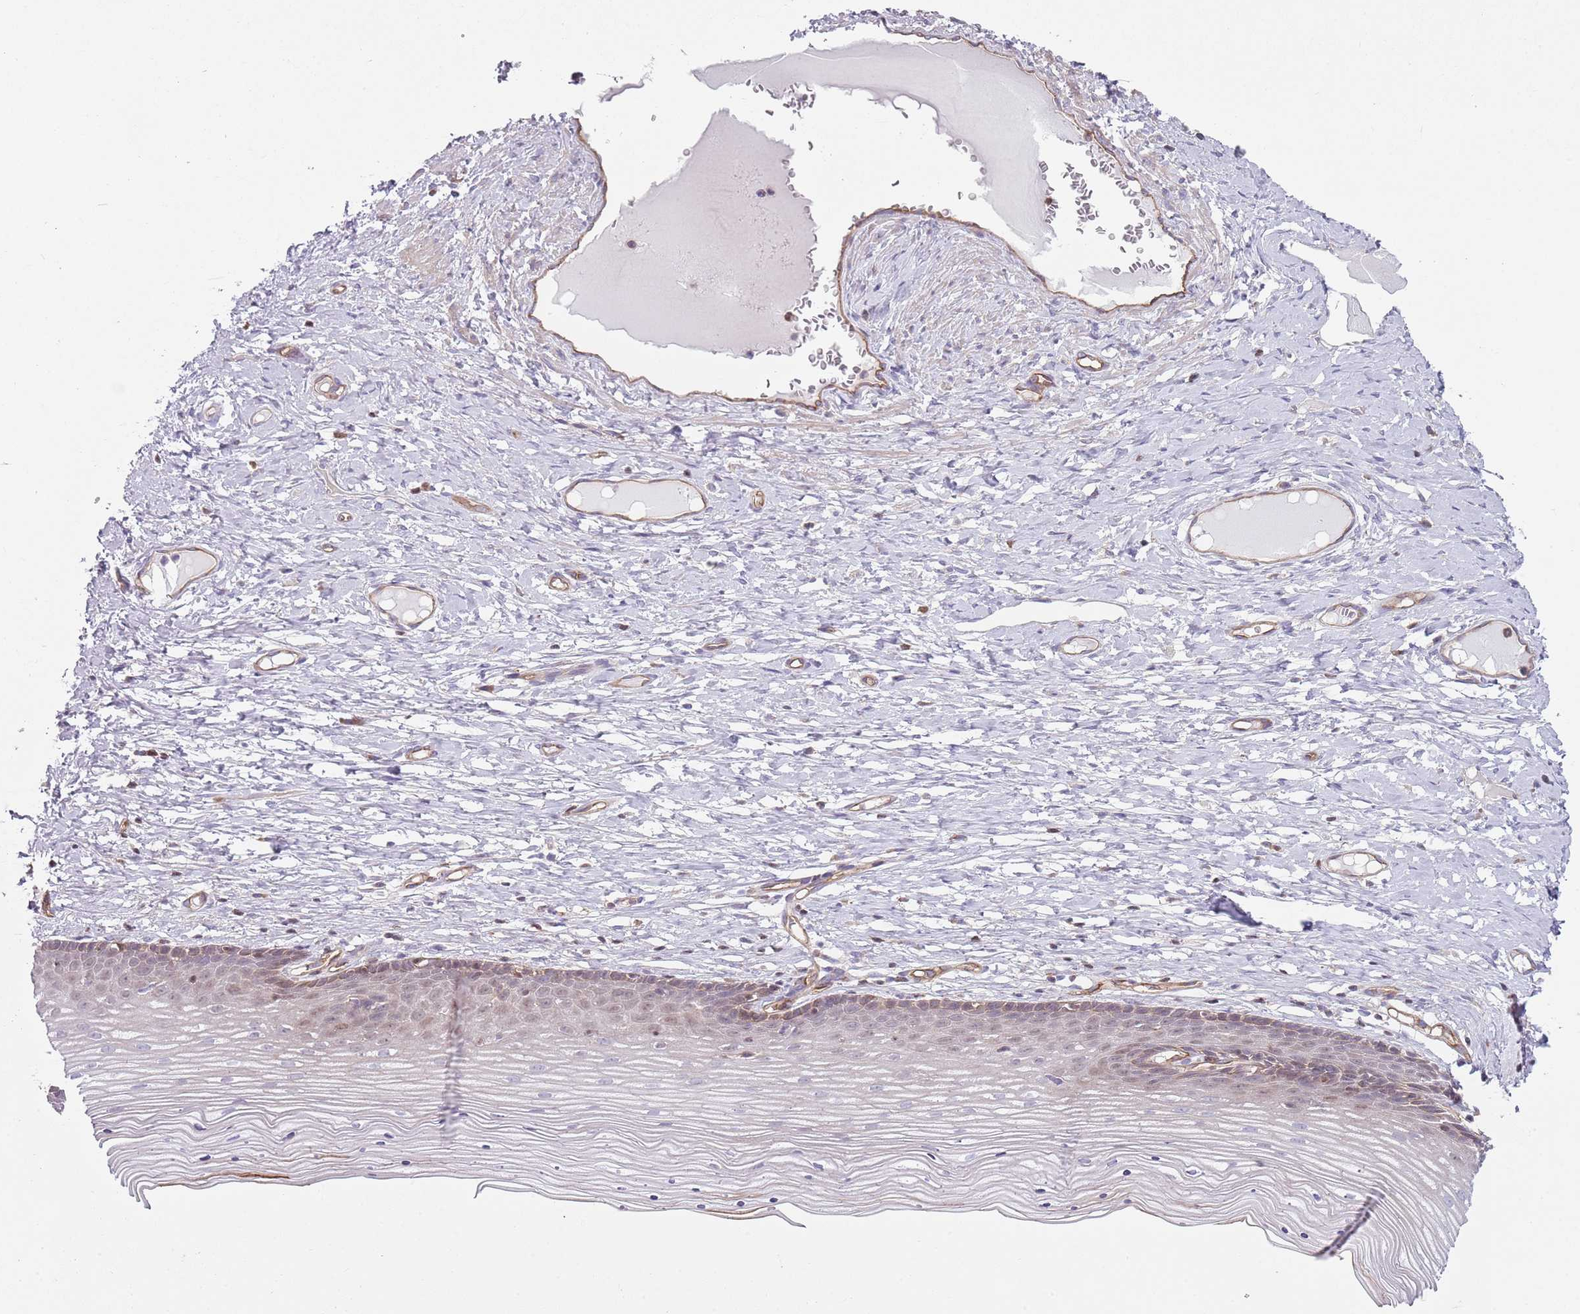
{"staining": {"intensity": "negative", "quantity": "none", "location": "none"}, "tissue": "cervix", "cell_type": "Glandular cells", "image_type": "normal", "snomed": [{"axis": "morphology", "description": "Normal tissue, NOS"}, {"axis": "topography", "description": "Cervix"}], "caption": "This histopathology image is of benign cervix stained with IHC to label a protein in brown with the nuclei are counter-stained blue. There is no expression in glandular cells. (DAB (3,3'-diaminobenzidine) immunohistochemistry, high magnification).", "gene": "GNAI1", "patient": {"sex": "female", "age": 42}}